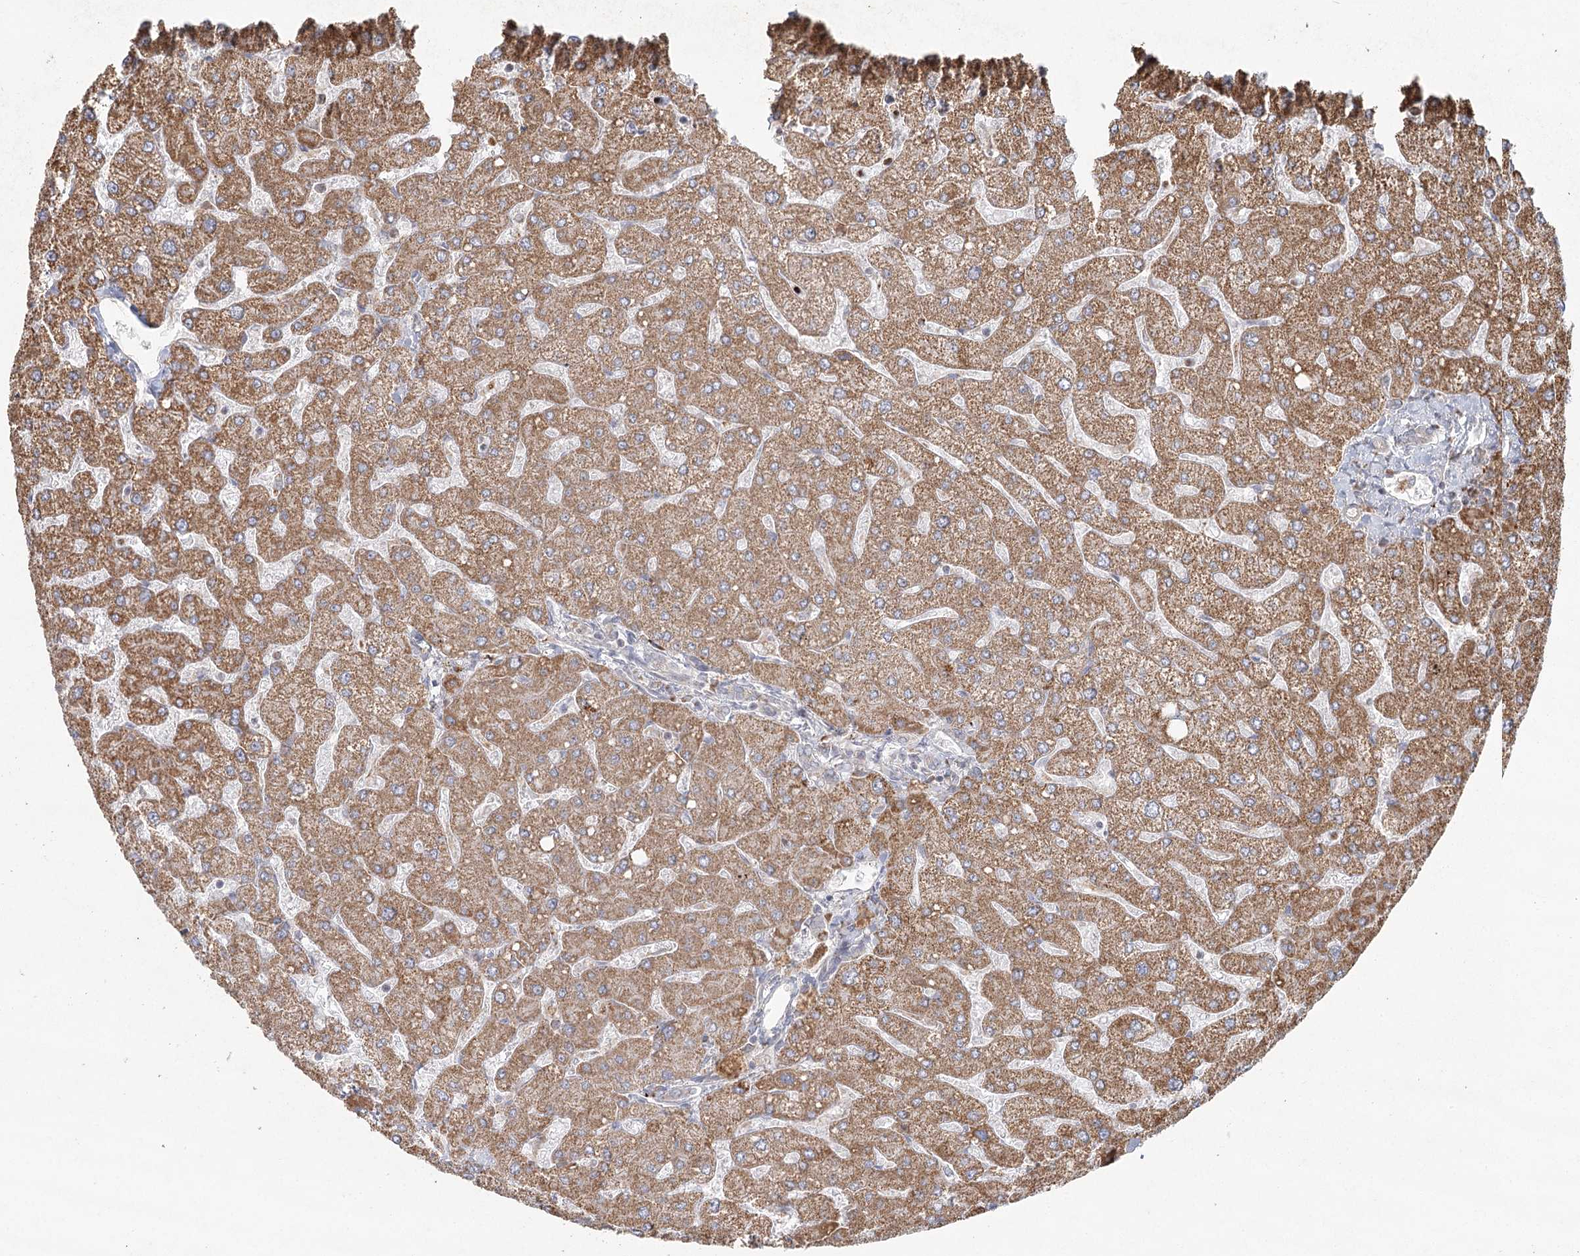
{"staining": {"intensity": "negative", "quantity": "none", "location": "none"}, "tissue": "liver", "cell_type": "Cholangiocytes", "image_type": "normal", "snomed": [{"axis": "morphology", "description": "Normal tissue, NOS"}, {"axis": "topography", "description": "Liver"}], "caption": "Protein analysis of unremarkable liver reveals no significant positivity in cholangiocytes.", "gene": "LACTB", "patient": {"sex": "male", "age": 55}}